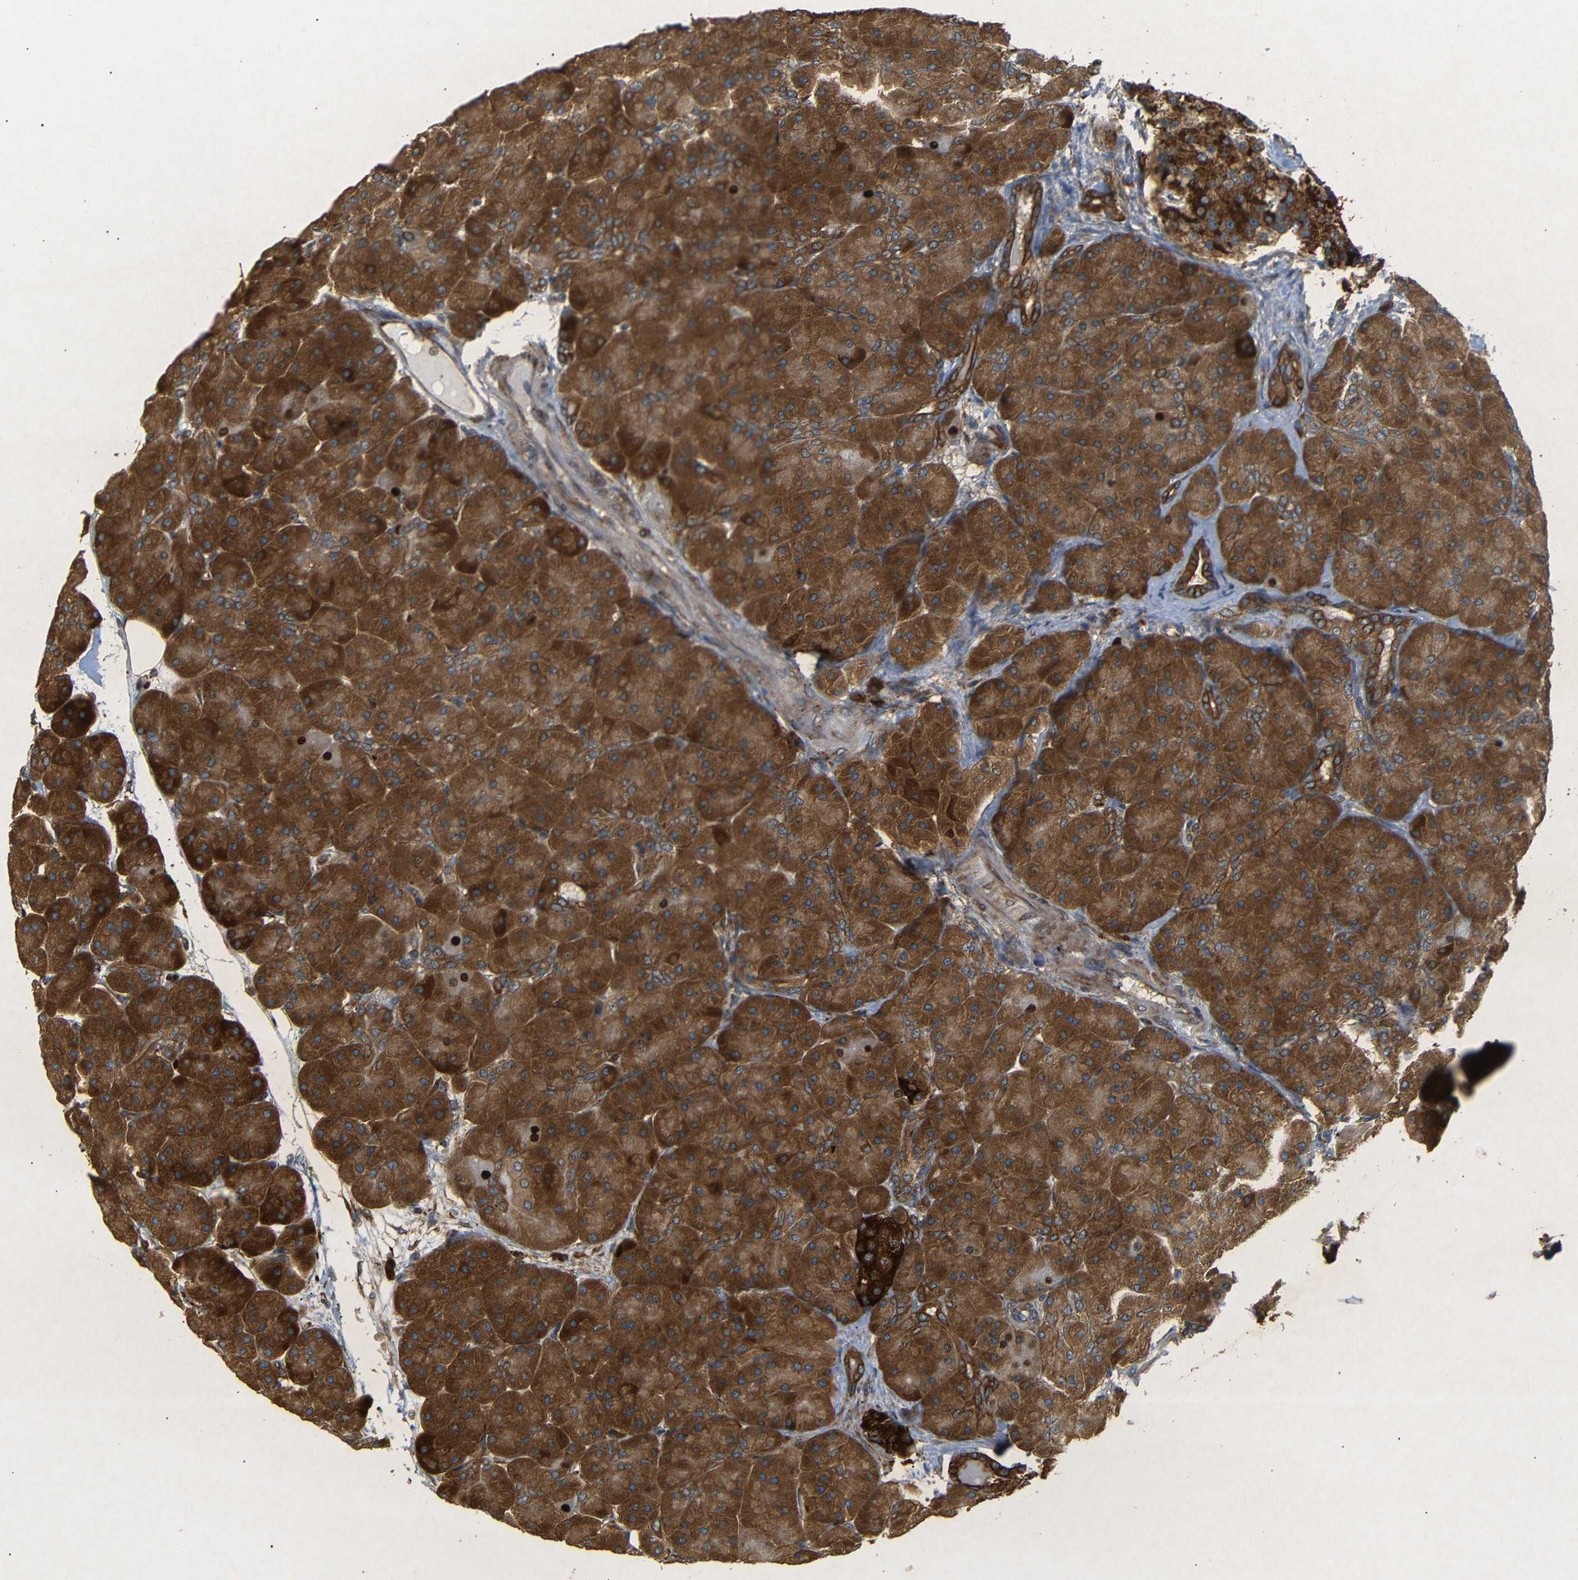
{"staining": {"intensity": "strong", "quantity": ">75%", "location": "cytoplasmic/membranous"}, "tissue": "pancreas", "cell_type": "Exocrine glandular cells", "image_type": "normal", "snomed": [{"axis": "morphology", "description": "Normal tissue, NOS"}, {"axis": "topography", "description": "Pancreas"}], "caption": "Human pancreas stained for a protein (brown) displays strong cytoplasmic/membranous positive expression in approximately >75% of exocrine glandular cells.", "gene": "BTF3", "patient": {"sex": "male", "age": 66}}